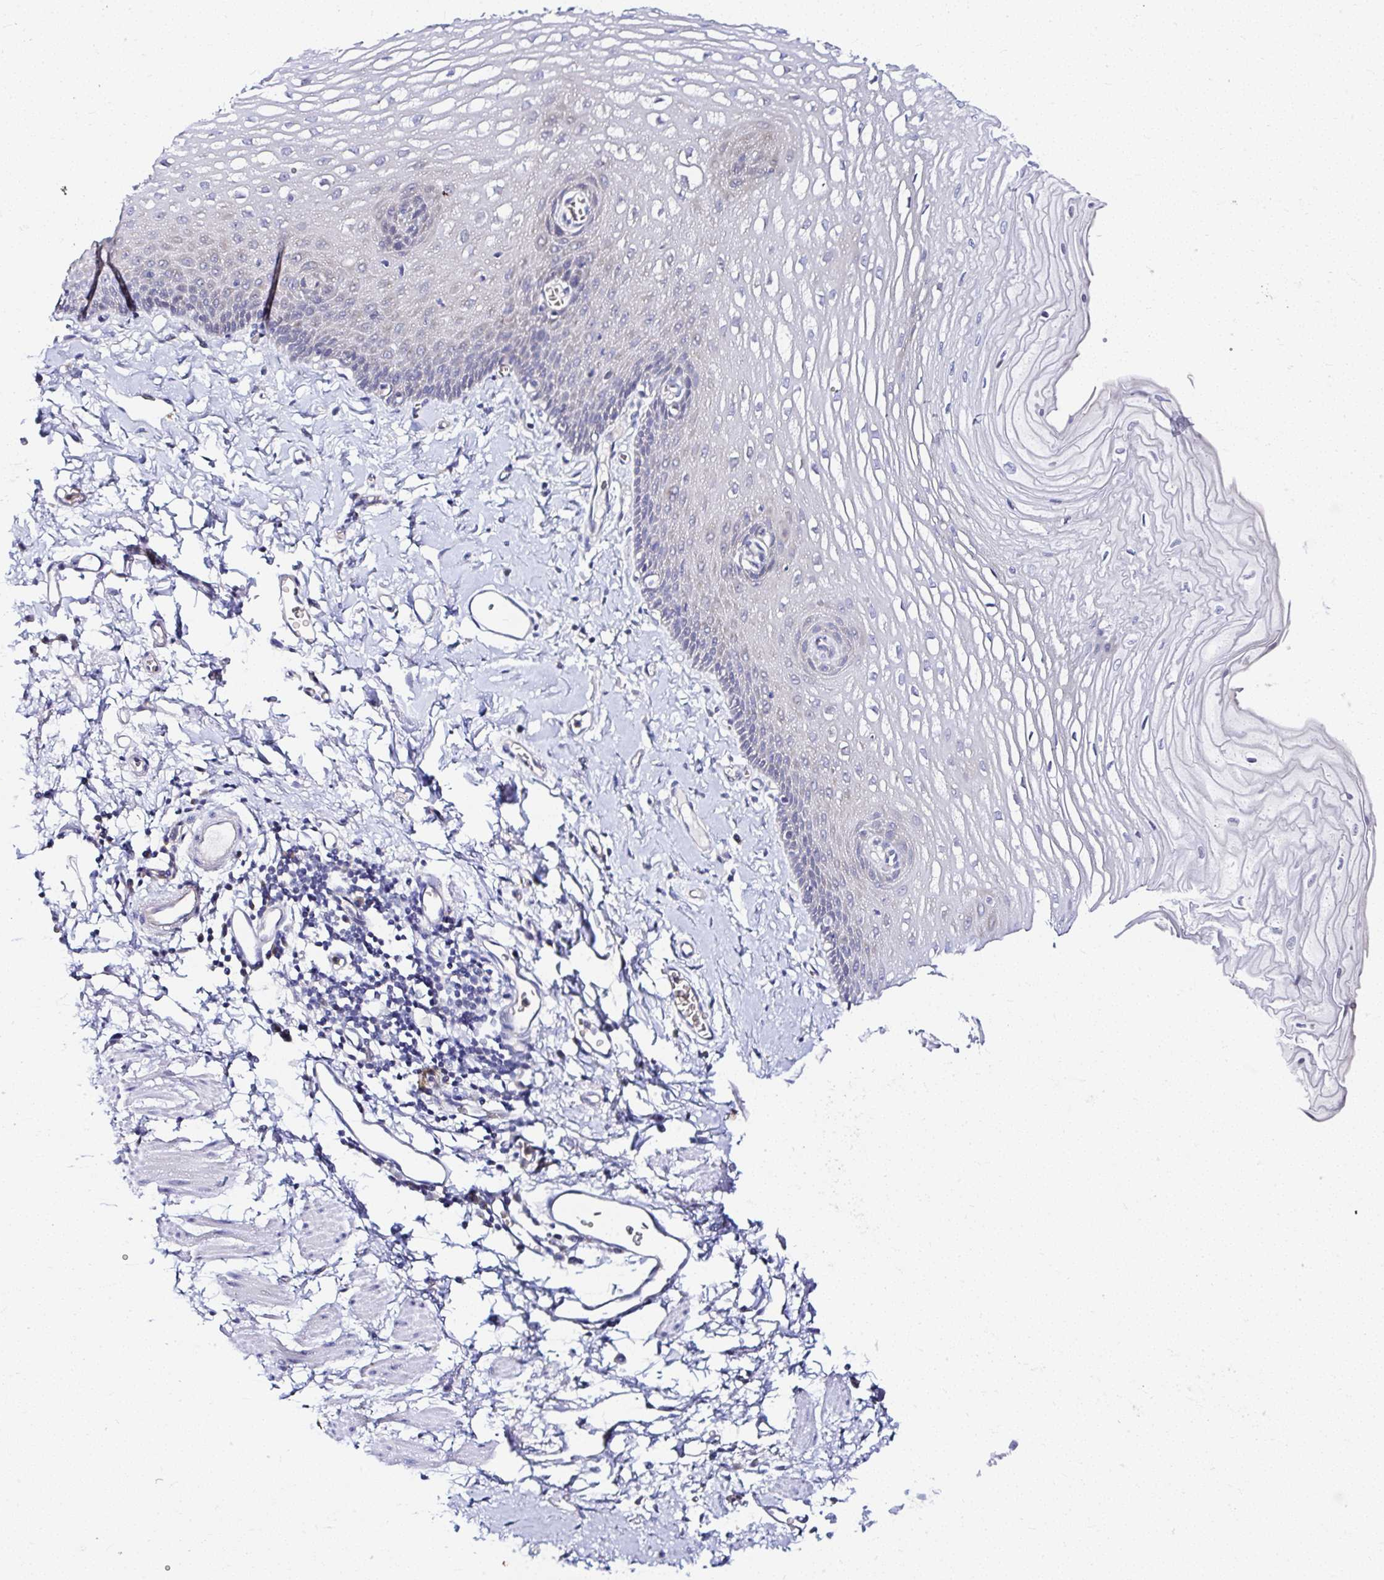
{"staining": {"intensity": "weak", "quantity": "<25%", "location": "cytoplasmic/membranous"}, "tissue": "esophagus", "cell_type": "Squamous epithelial cells", "image_type": "normal", "snomed": [{"axis": "morphology", "description": "Normal tissue, NOS"}, {"axis": "topography", "description": "Esophagus"}], "caption": "Immunohistochemistry photomicrograph of unremarkable esophagus: human esophagus stained with DAB (3,3'-diaminobenzidine) demonstrates no significant protein positivity in squamous epithelial cells. (Brightfield microscopy of DAB immunohistochemistry at high magnification).", "gene": "DEPDC5", "patient": {"sex": "male", "age": 70}}